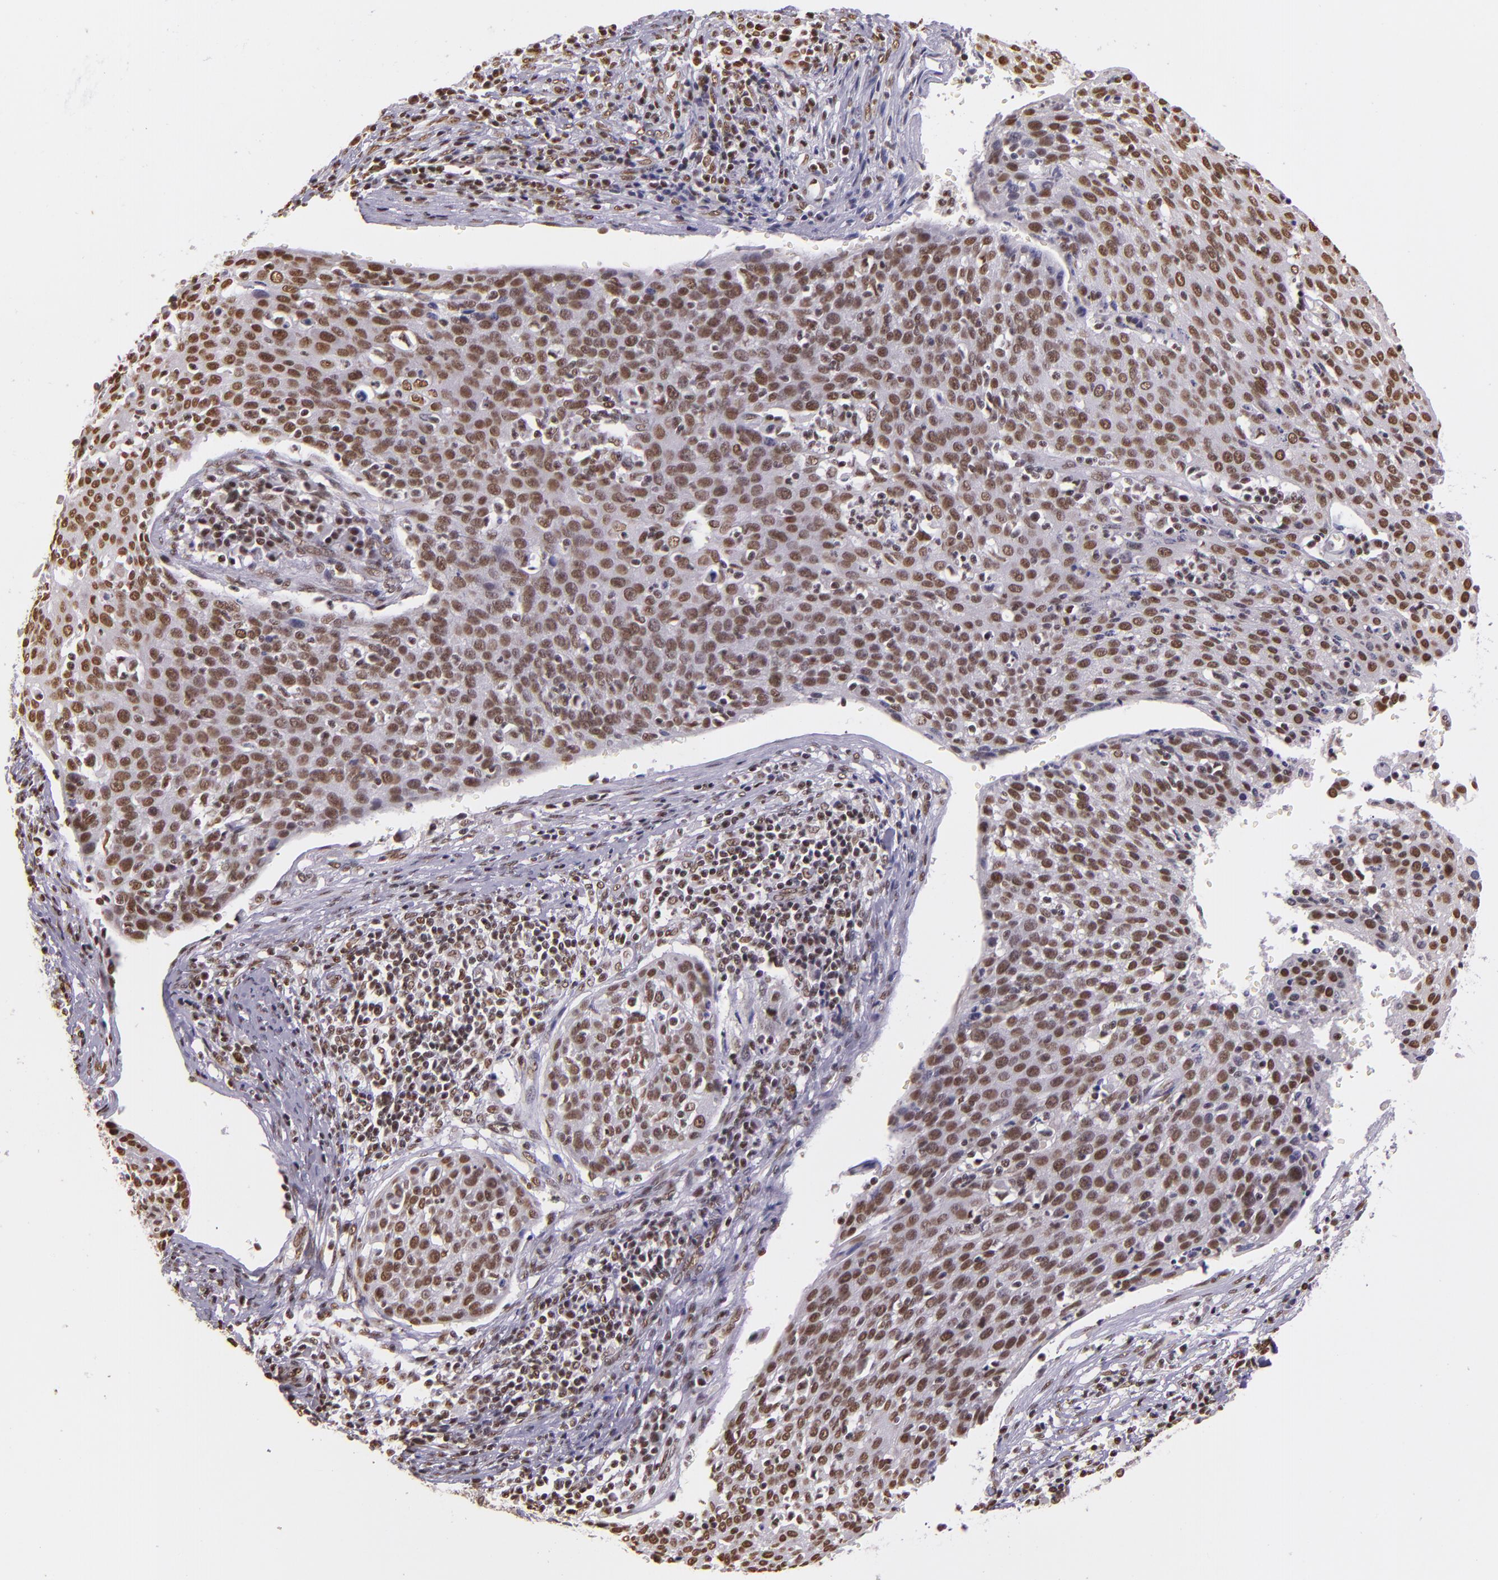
{"staining": {"intensity": "moderate", "quantity": ">75%", "location": "nuclear"}, "tissue": "cervical cancer", "cell_type": "Tumor cells", "image_type": "cancer", "snomed": [{"axis": "morphology", "description": "Squamous cell carcinoma, NOS"}, {"axis": "topography", "description": "Cervix"}], "caption": "The micrograph reveals staining of cervical cancer, revealing moderate nuclear protein staining (brown color) within tumor cells.", "gene": "USF1", "patient": {"sex": "female", "age": 38}}